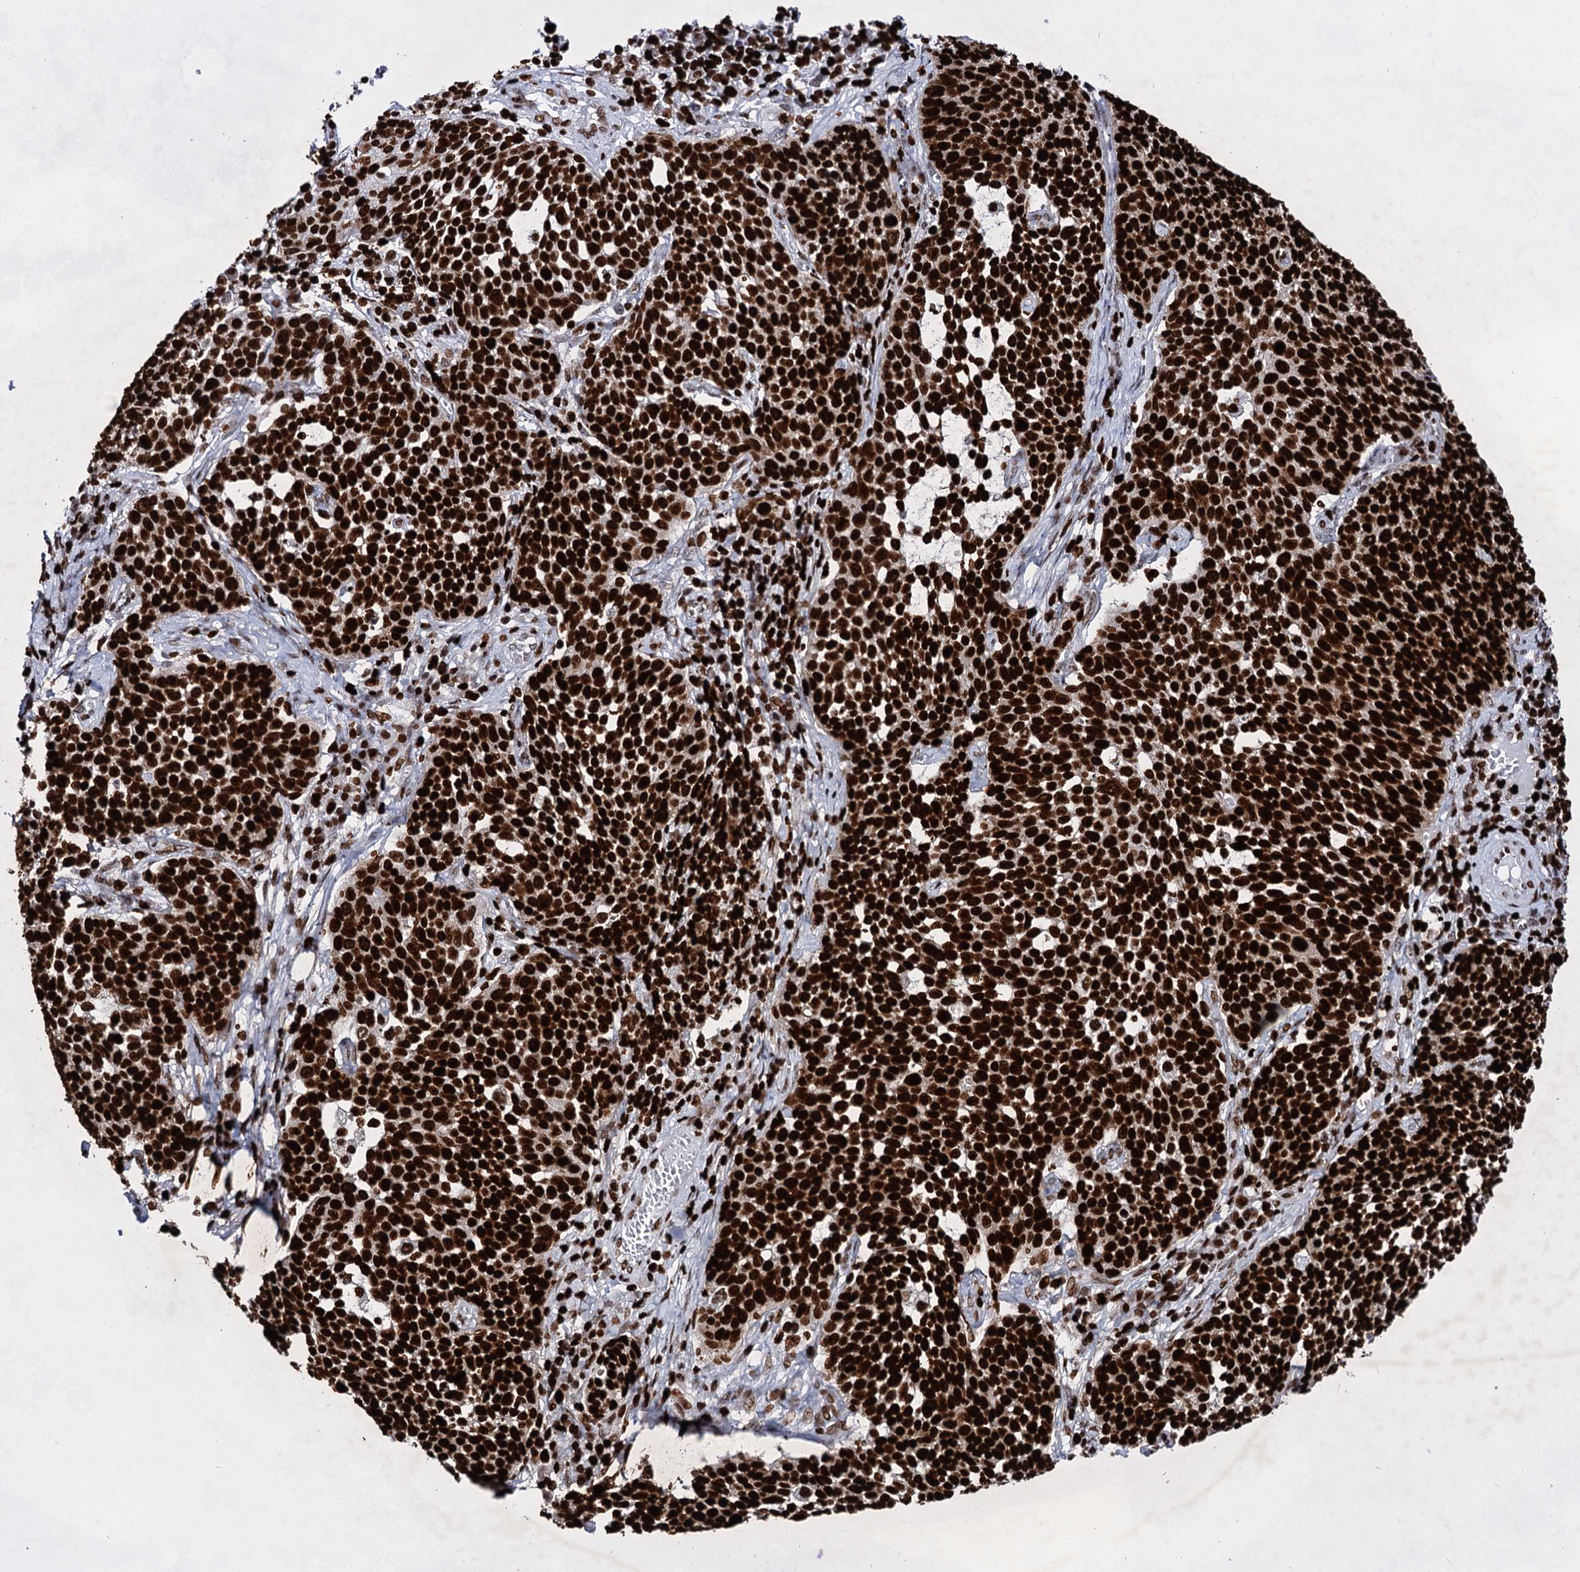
{"staining": {"intensity": "strong", "quantity": ">75%", "location": "nuclear"}, "tissue": "cervical cancer", "cell_type": "Tumor cells", "image_type": "cancer", "snomed": [{"axis": "morphology", "description": "Squamous cell carcinoma, NOS"}, {"axis": "topography", "description": "Cervix"}], "caption": "This histopathology image displays IHC staining of cervical cancer, with high strong nuclear staining in about >75% of tumor cells.", "gene": "HMGB2", "patient": {"sex": "female", "age": 34}}